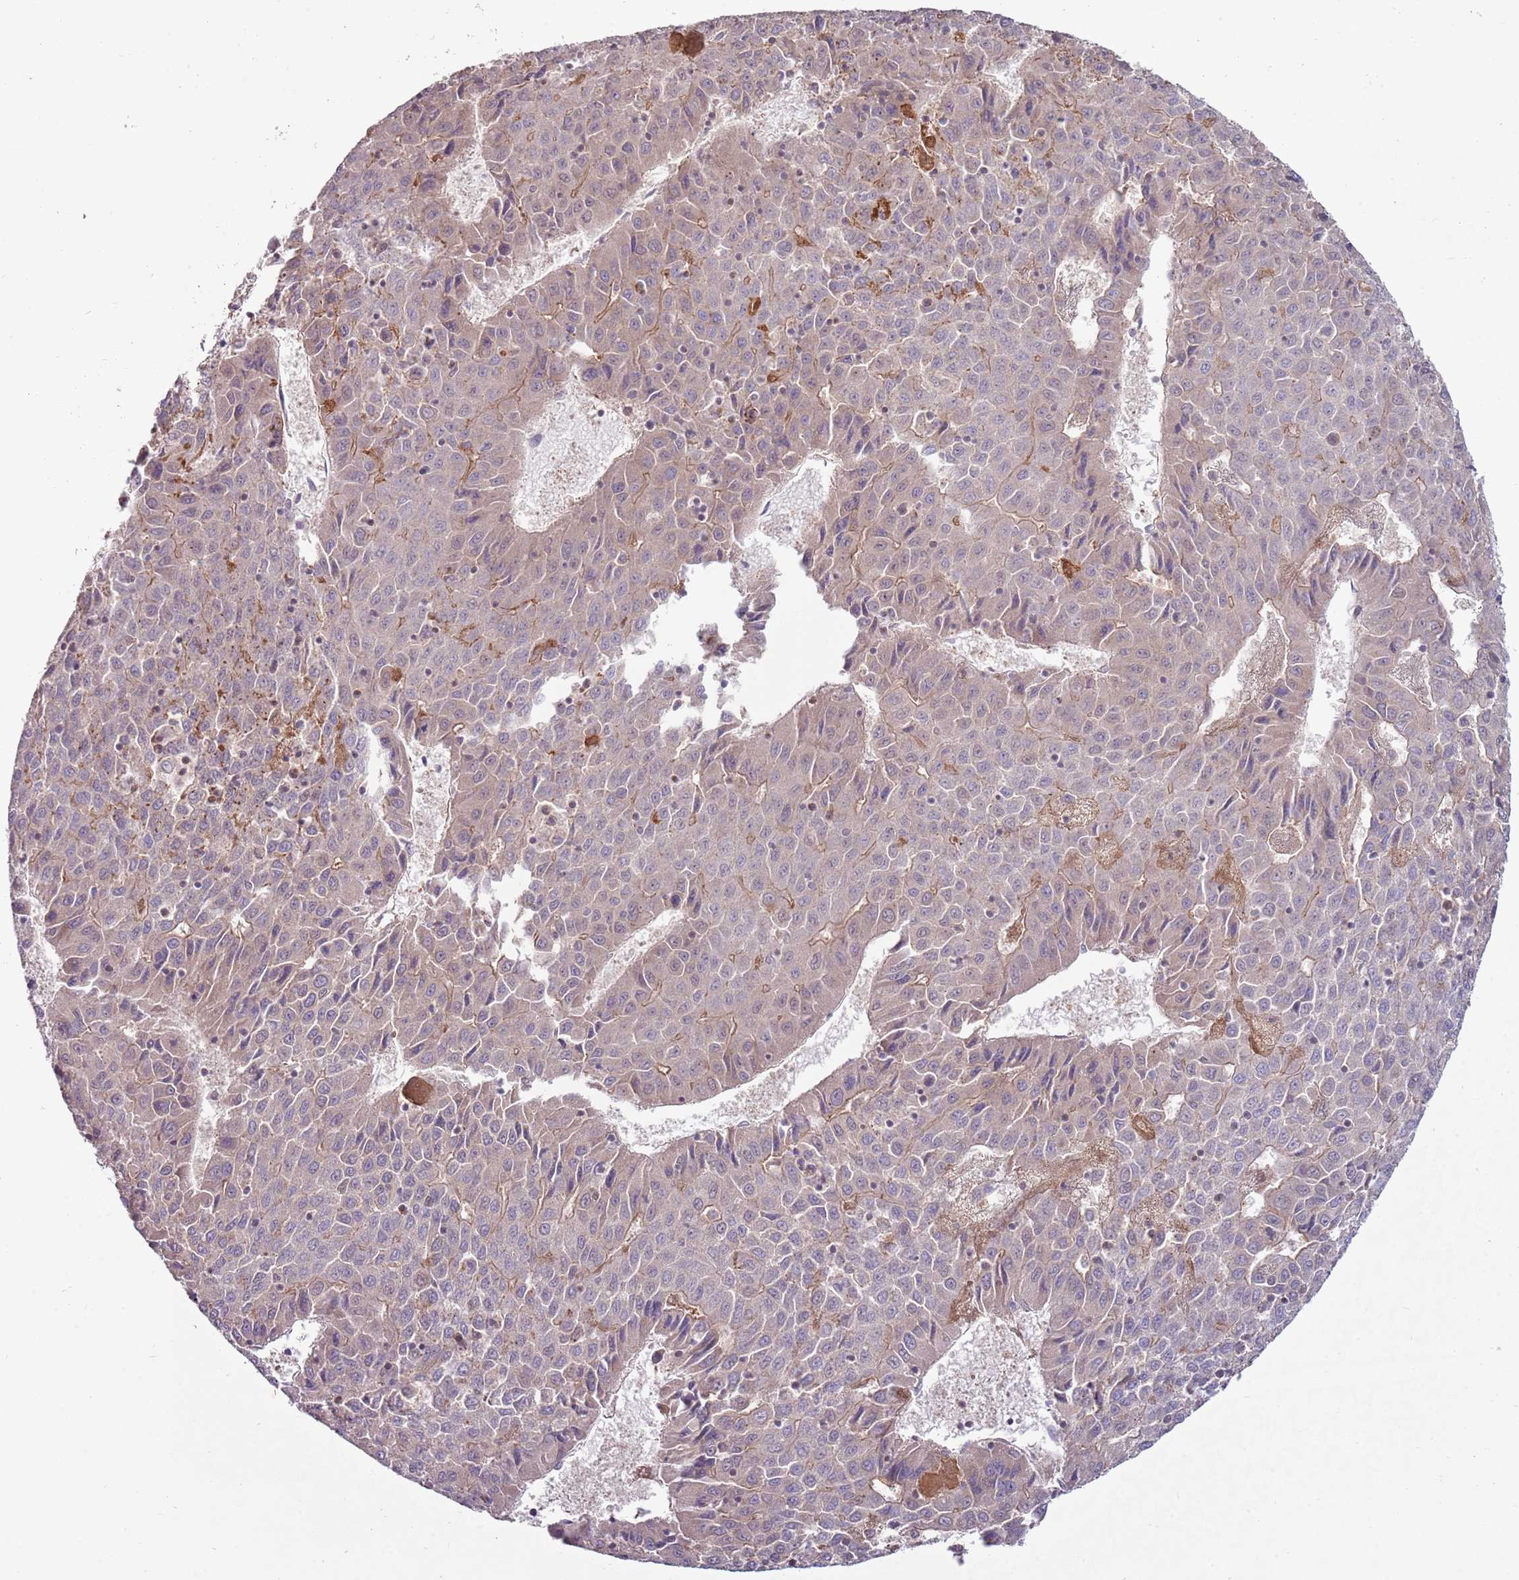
{"staining": {"intensity": "weak", "quantity": "<25%", "location": "cytoplasmic/membranous"}, "tissue": "liver cancer", "cell_type": "Tumor cells", "image_type": "cancer", "snomed": [{"axis": "morphology", "description": "Carcinoma, Hepatocellular, NOS"}, {"axis": "topography", "description": "Liver"}], "caption": "An IHC photomicrograph of liver cancer is shown. There is no staining in tumor cells of liver cancer.", "gene": "SPATA31D1", "patient": {"sex": "female", "age": 53}}